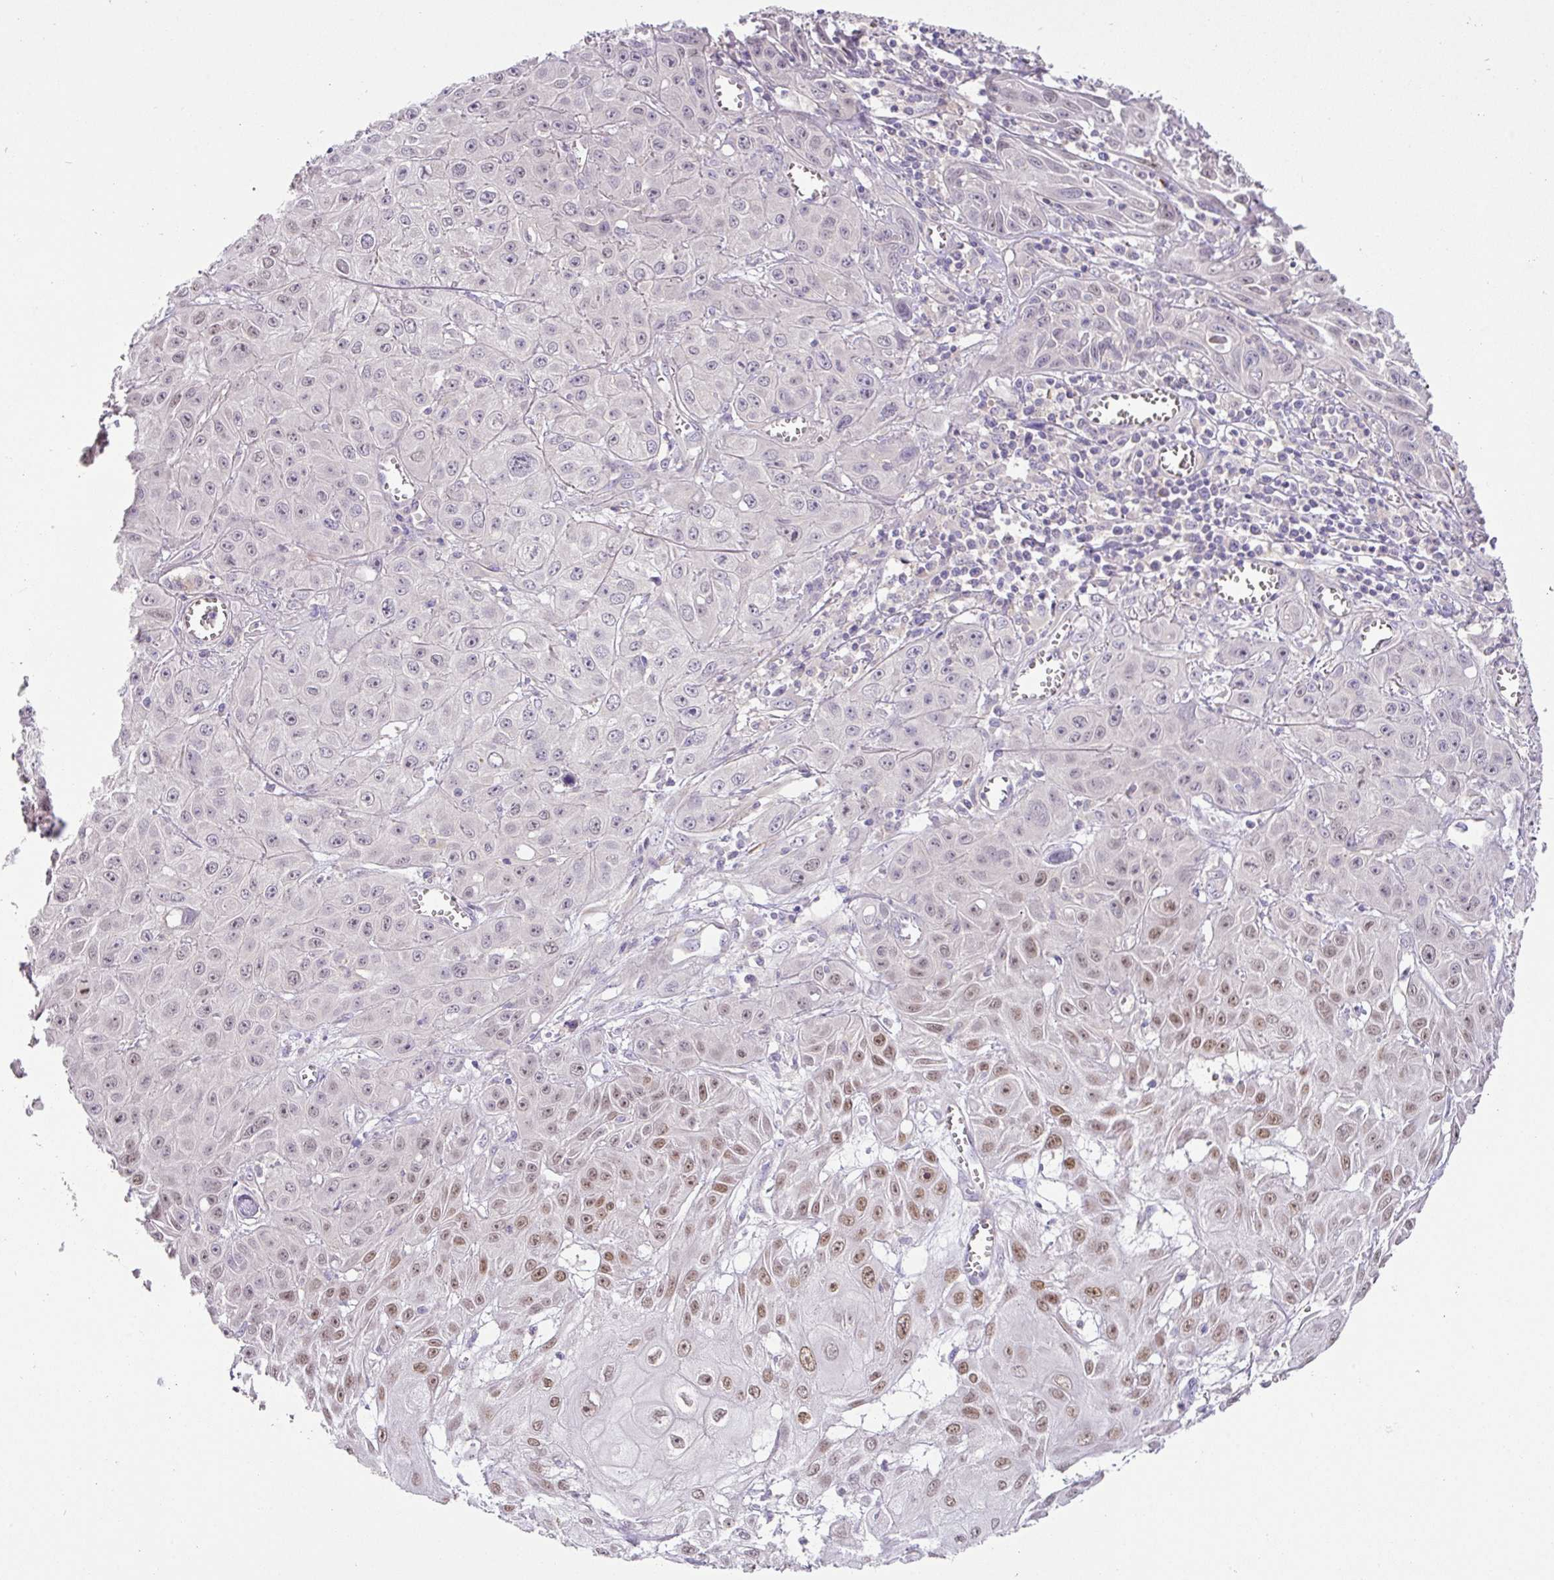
{"staining": {"intensity": "moderate", "quantity": "<25%", "location": "nuclear"}, "tissue": "skin cancer", "cell_type": "Tumor cells", "image_type": "cancer", "snomed": [{"axis": "morphology", "description": "Squamous cell carcinoma, NOS"}, {"axis": "topography", "description": "Skin"}, {"axis": "topography", "description": "Vulva"}], "caption": "Human skin cancer stained for a protein (brown) shows moderate nuclear positive positivity in about <25% of tumor cells.", "gene": "HOXC13", "patient": {"sex": "female", "age": 71}}